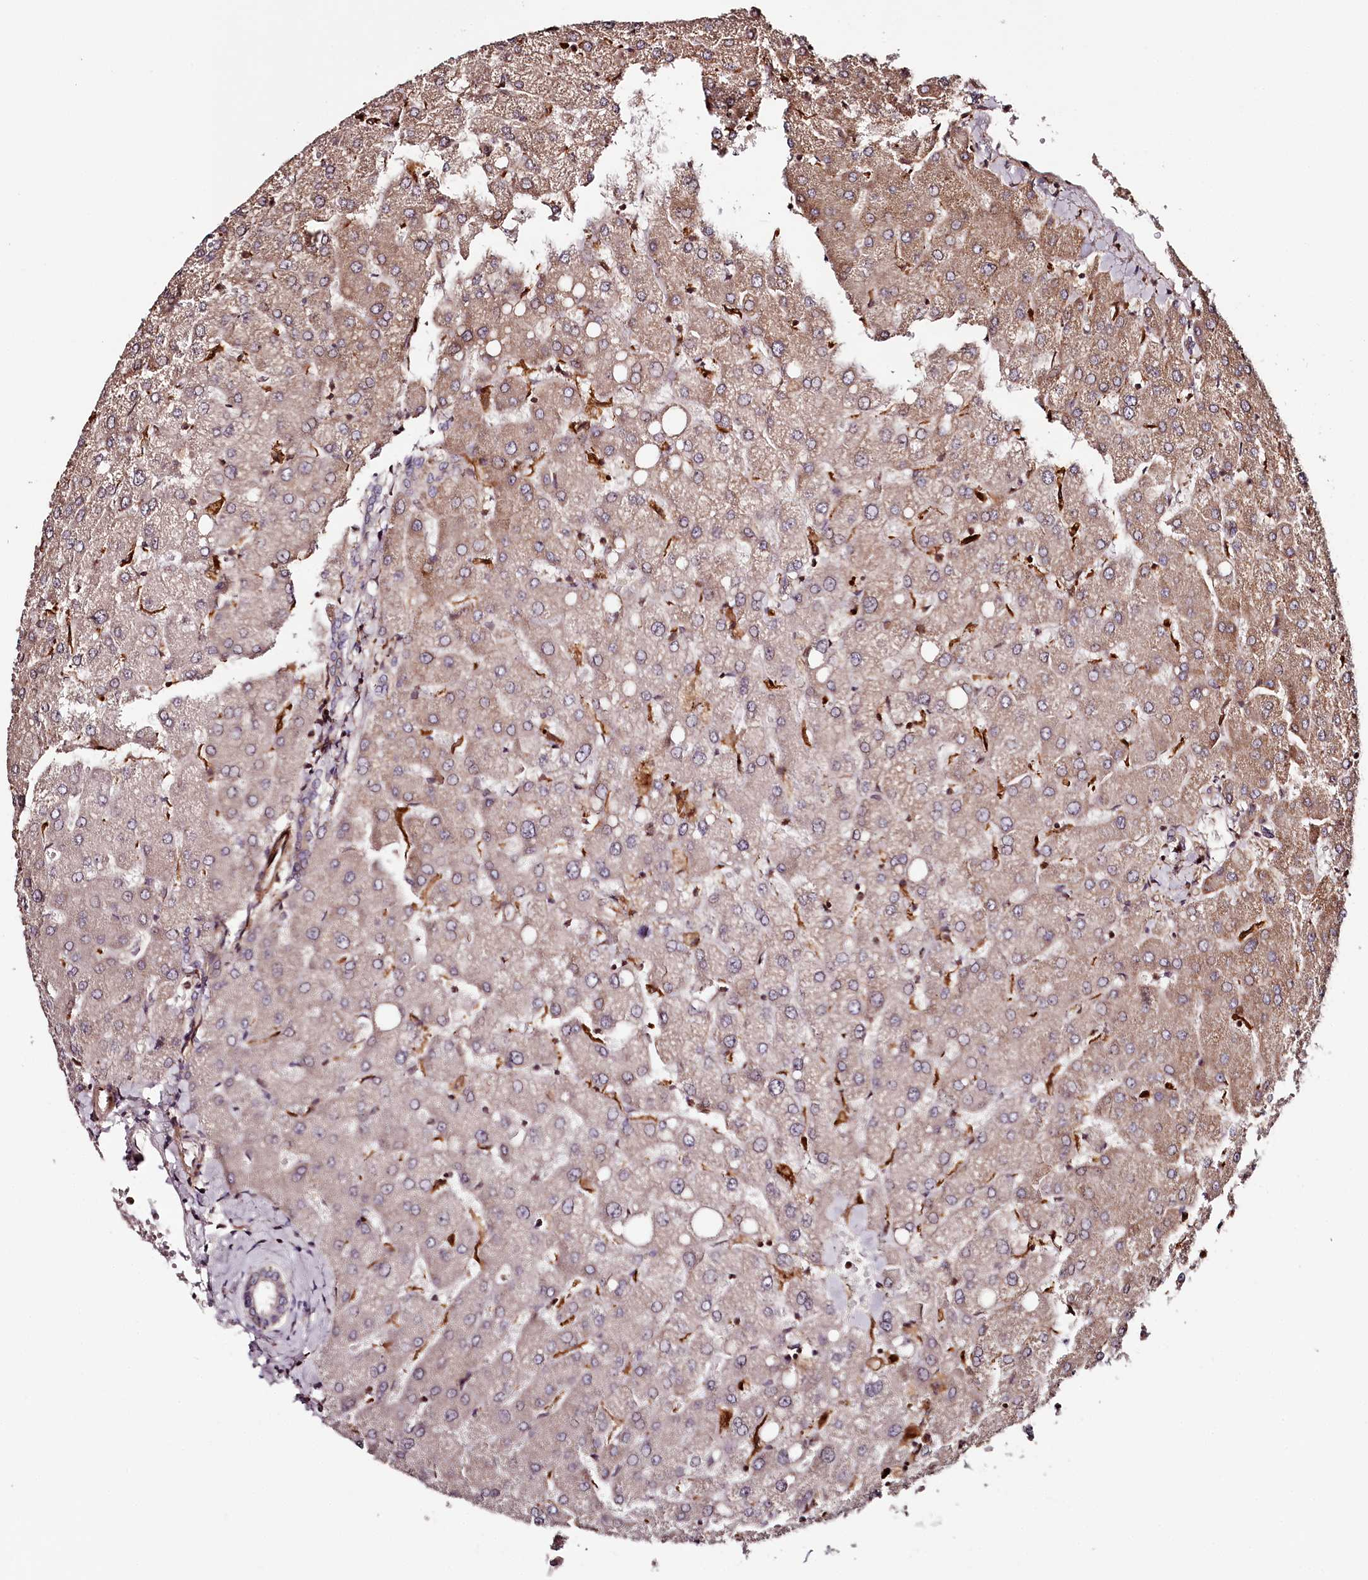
{"staining": {"intensity": "weak", "quantity": "<25%", "location": "cytoplasmic/membranous"}, "tissue": "liver", "cell_type": "Cholangiocytes", "image_type": "normal", "snomed": [{"axis": "morphology", "description": "Normal tissue, NOS"}, {"axis": "topography", "description": "Liver"}], "caption": "Immunohistochemistry of unremarkable liver reveals no staining in cholangiocytes. The staining was performed using DAB (3,3'-diaminobenzidine) to visualize the protein expression in brown, while the nuclei were stained in blue with hematoxylin (Magnification: 20x).", "gene": "KIF14", "patient": {"sex": "female", "age": 54}}